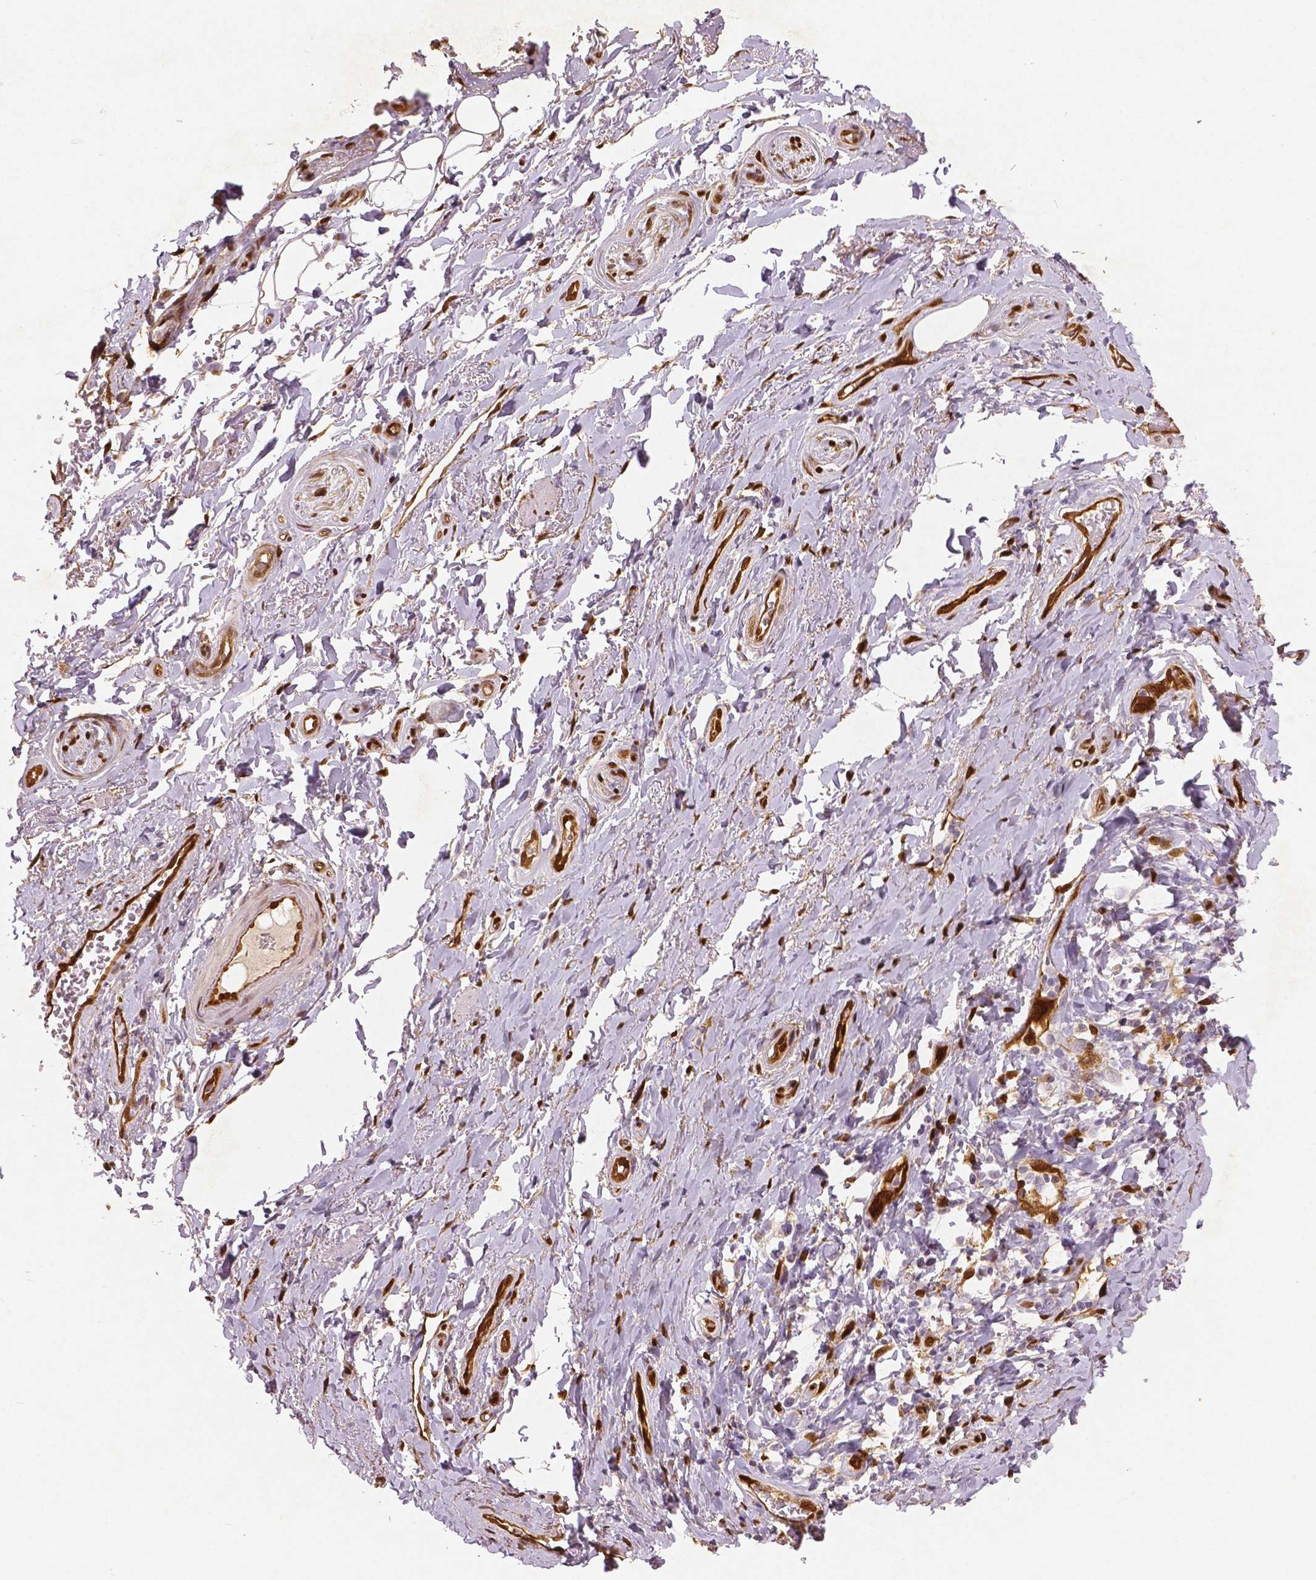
{"staining": {"intensity": "moderate", "quantity": ">75%", "location": "nuclear"}, "tissue": "adipose tissue", "cell_type": "Adipocytes", "image_type": "normal", "snomed": [{"axis": "morphology", "description": "Normal tissue, NOS"}, {"axis": "topography", "description": "Anal"}, {"axis": "topography", "description": "Peripheral nerve tissue"}], "caption": "About >75% of adipocytes in normal adipose tissue demonstrate moderate nuclear protein expression as visualized by brown immunohistochemical staining.", "gene": "WWTR1", "patient": {"sex": "male", "age": 53}}